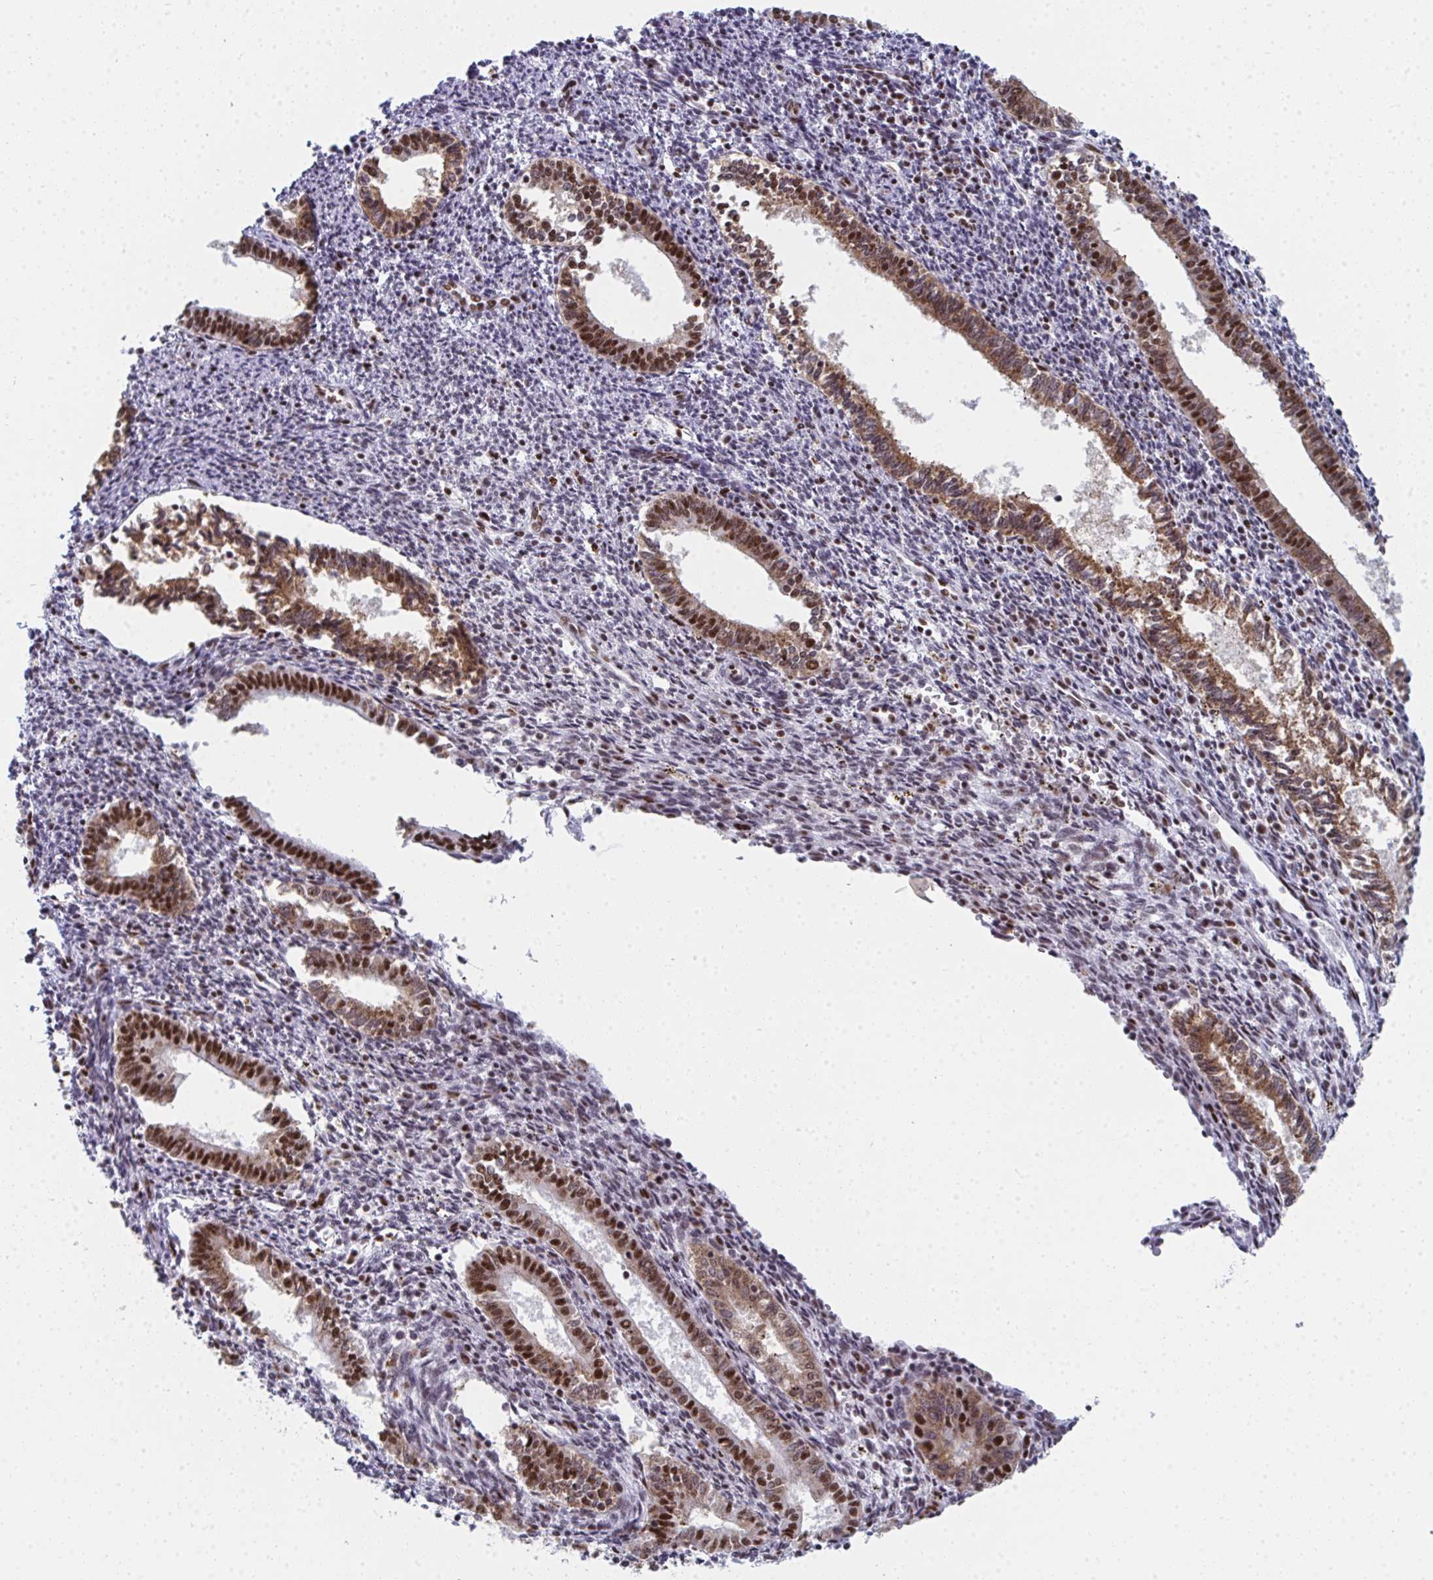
{"staining": {"intensity": "moderate", "quantity": "<25%", "location": "nuclear"}, "tissue": "endometrium", "cell_type": "Cells in endometrial stroma", "image_type": "normal", "snomed": [{"axis": "morphology", "description": "Normal tissue, NOS"}, {"axis": "topography", "description": "Endometrium"}], "caption": "The image displays a brown stain indicating the presence of a protein in the nuclear of cells in endometrial stroma in endometrium.", "gene": "SNRNP70", "patient": {"sex": "female", "age": 41}}